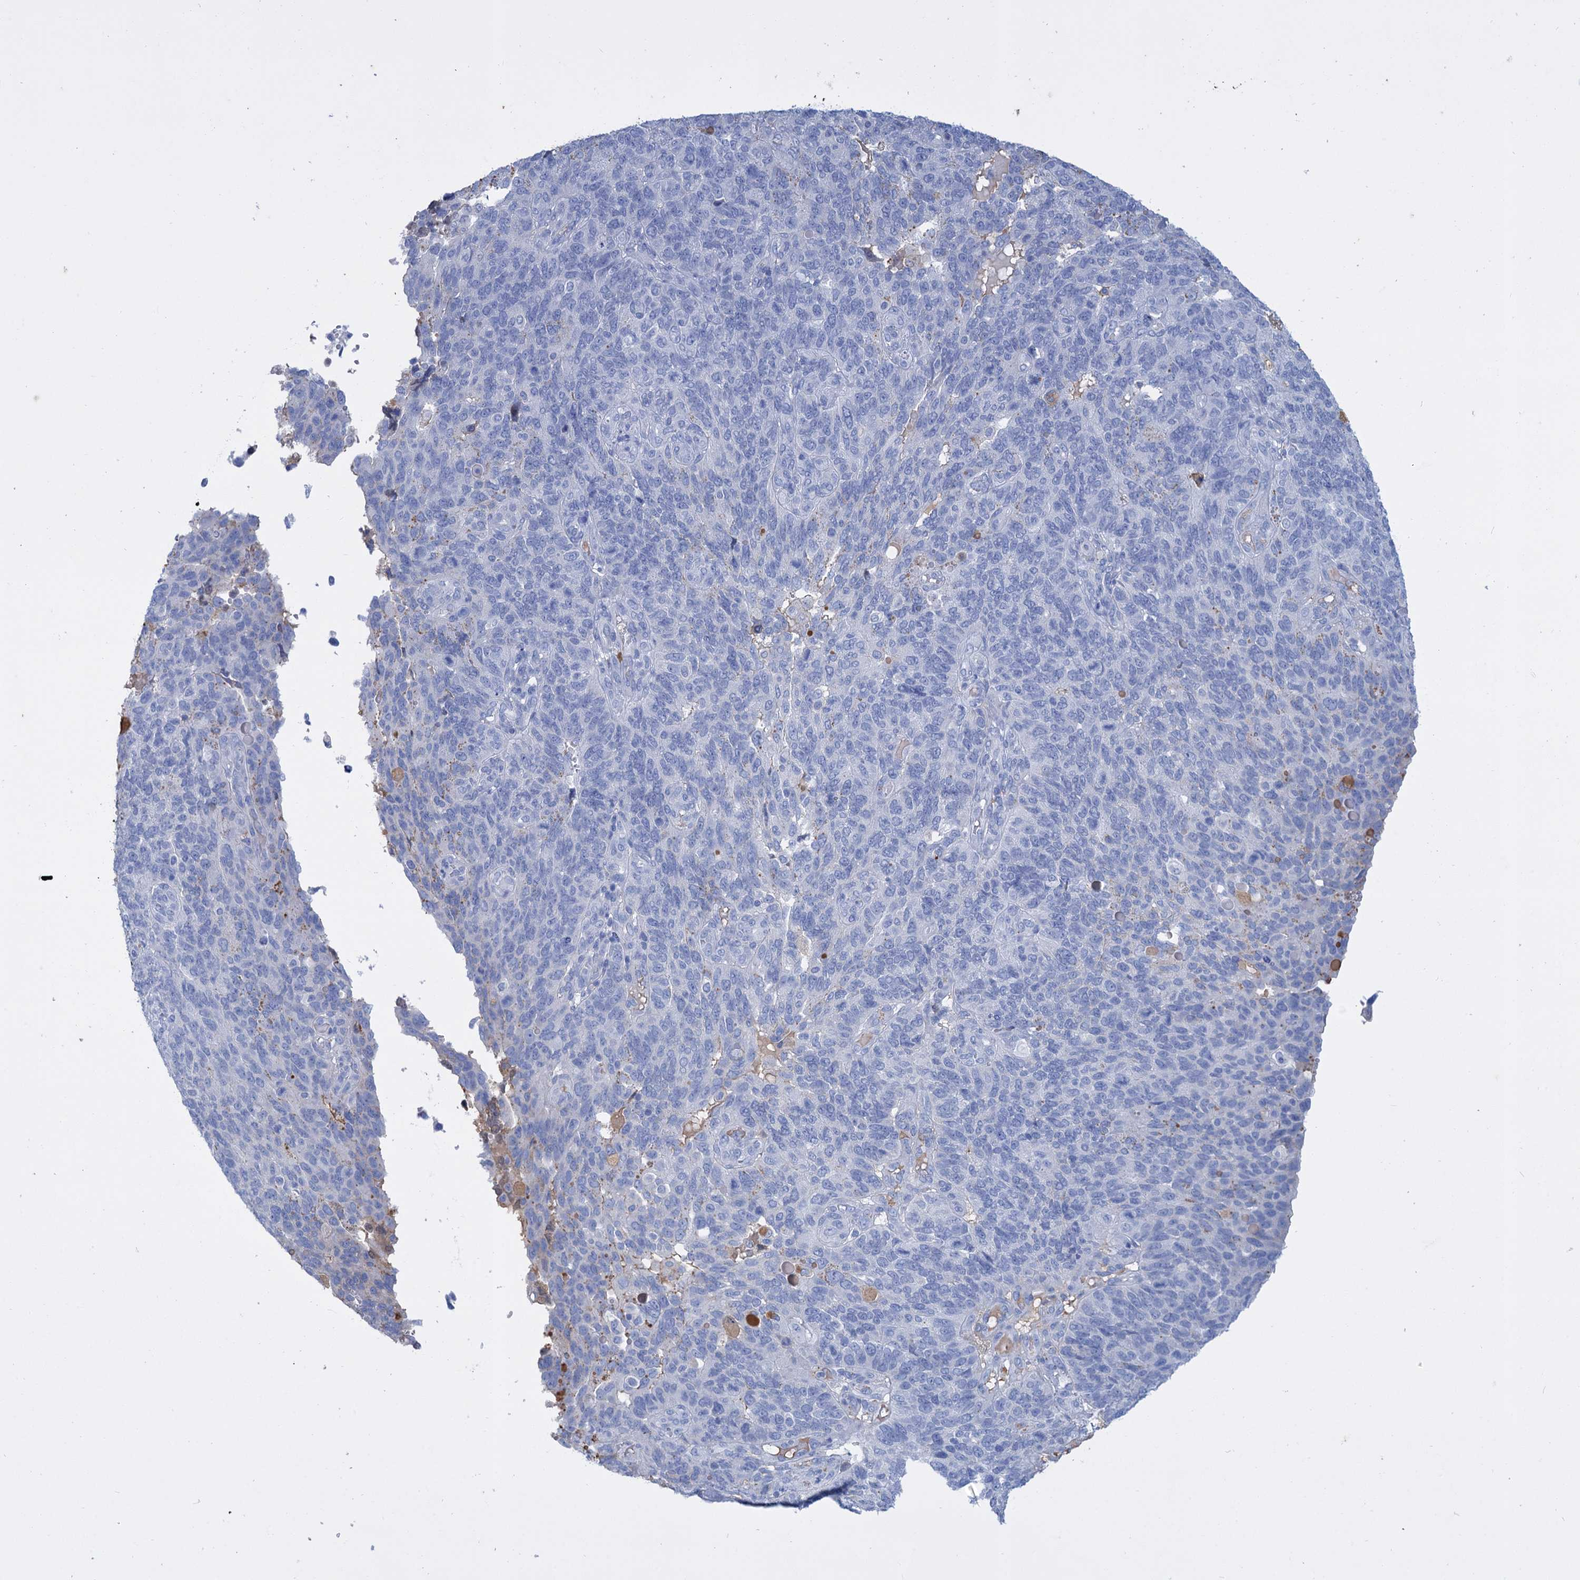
{"staining": {"intensity": "negative", "quantity": "none", "location": "none"}, "tissue": "endometrial cancer", "cell_type": "Tumor cells", "image_type": "cancer", "snomed": [{"axis": "morphology", "description": "Adenocarcinoma, NOS"}, {"axis": "topography", "description": "Endometrium"}], "caption": "There is no significant positivity in tumor cells of endometrial cancer (adenocarcinoma).", "gene": "FBXW12", "patient": {"sex": "female", "age": 66}}